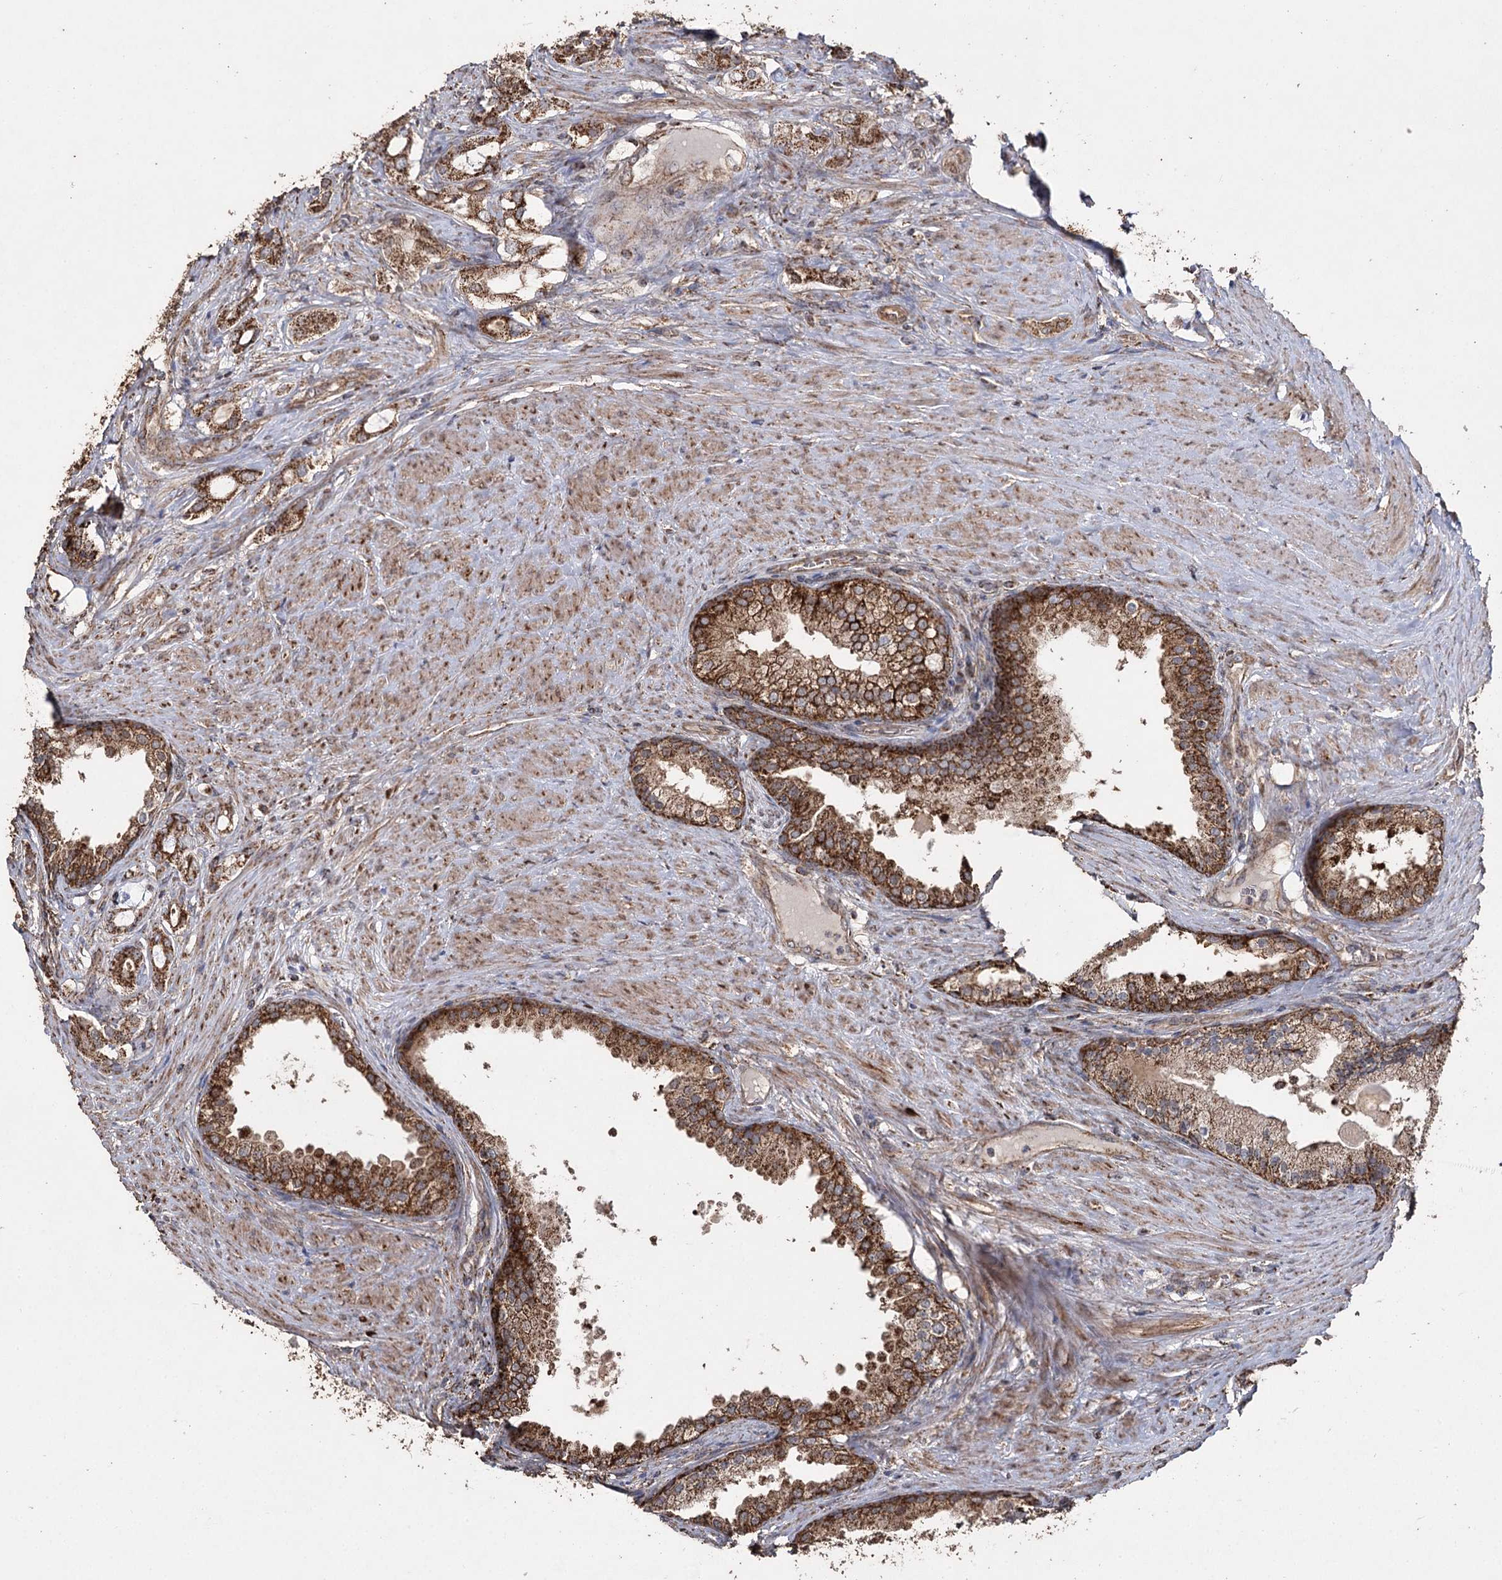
{"staining": {"intensity": "strong", "quantity": ">75%", "location": "cytoplasmic/membranous"}, "tissue": "prostate cancer", "cell_type": "Tumor cells", "image_type": "cancer", "snomed": [{"axis": "morphology", "description": "Adenocarcinoma, High grade"}, {"axis": "topography", "description": "Prostate"}], "caption": "This is a histology image of immunohistochemistry staining of prostate cancer (adenocarcinoma (high-grade)), which shows strong expression in the cytoplasmic/membranous of tumor cells.", "gene": "SLF2", "patient": {"sex": "male", "age": 63}}